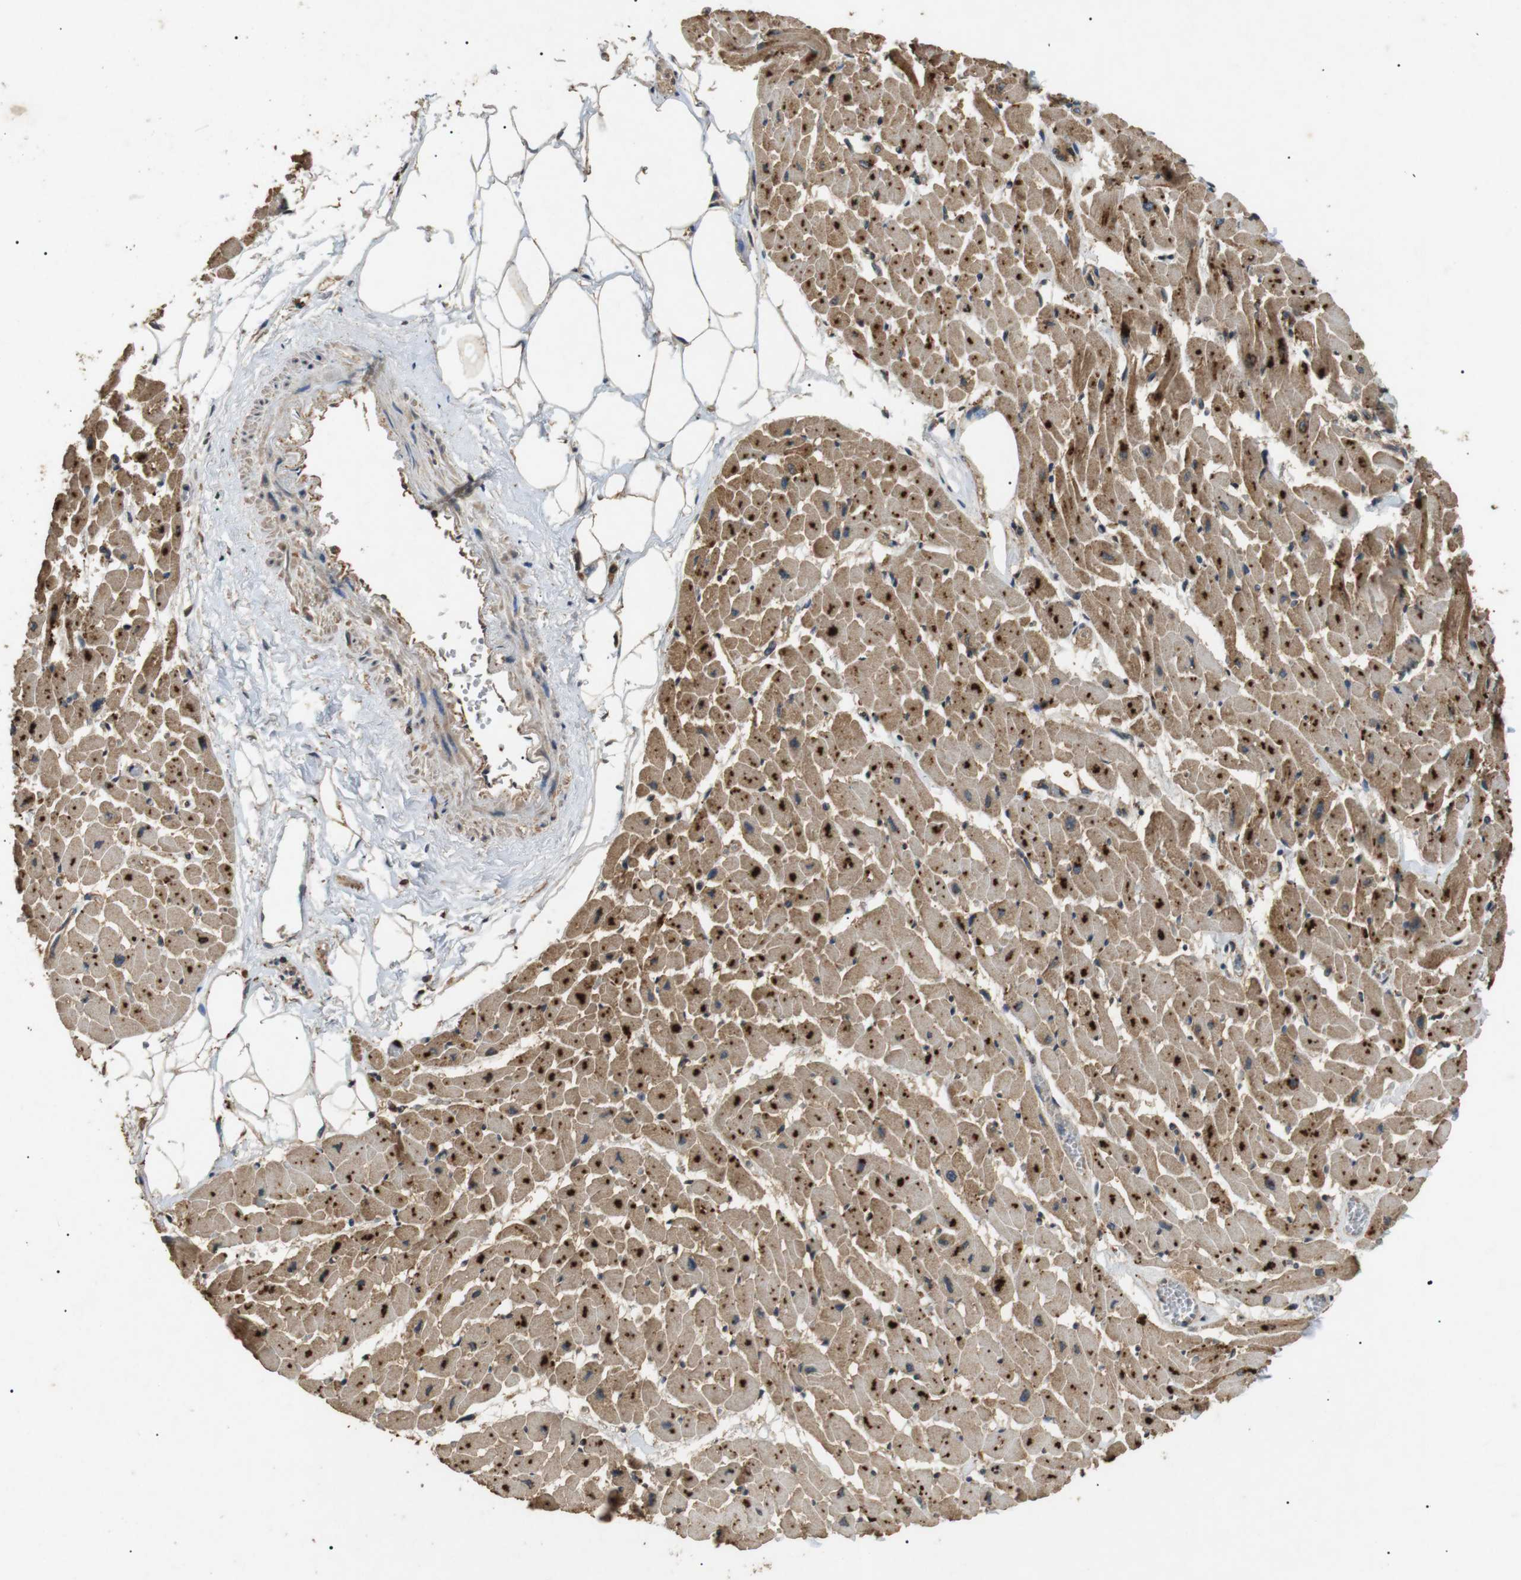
{"staining": {"intensity": "moderate", "quantity": ">75%", "location": "cytoplasmic/membranous"}, "tissue": "heart muscle", "cell_type": "Cardiomyocytes", "image_type": "normal", "snomed": [{"axis": "morphology", "description": "Normal tissue, NOS"}, {"axis": "topography", "description": "Heart"}], "caption": "DAB immunohistochemical staining of normal human heart muscle displays moderate cytoplasmic/membranous protein positivity in about >75% of cardiomyocytes.", "gene": "TBC1D15", "patient": {"sex": "female", "age": 19}}